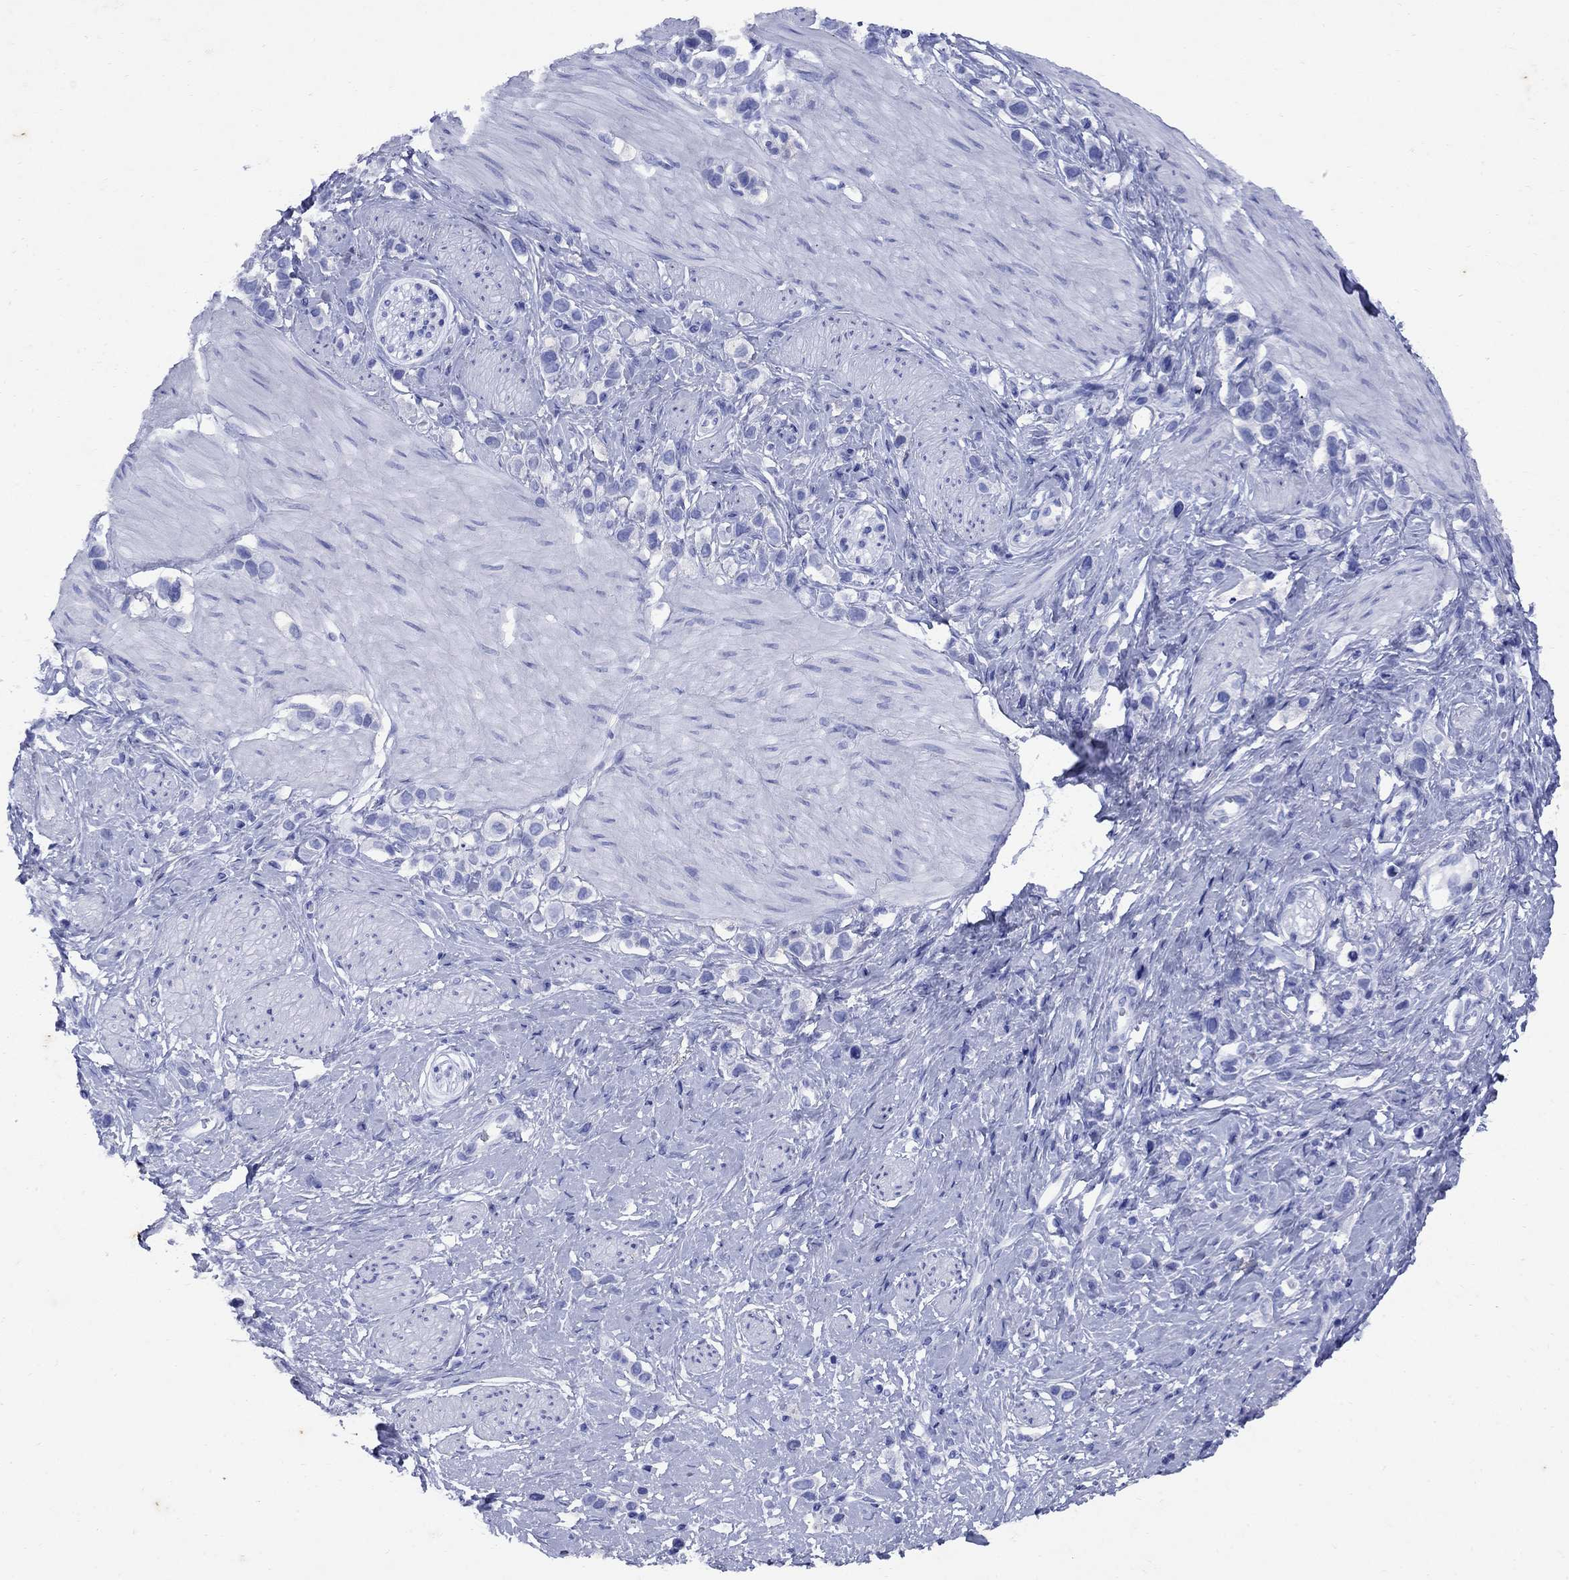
{"staining": {"intensity": "negative", "quantity": "none", "location": "none"}, "tissue": "stomach cancer", "cell_type": "Tumor cells", "image_type": "cancer", "snomed": [{"axis": "morphology", "description": "Normal tissue, NOS"}, {"axis": "morphology", "description": "Adenocarcinoma, NOS"}, {"axis": "morphology", "description": "Adenocarcinoma, High grade"}, {"axis": "topography", "description": "Stomach, upper"}, {"axis": "topography", "description": "Stomach"}], "caption": "IHC of human stomach cancer exhibits no positivity in tumor cells.", "gene": "CD1A", "patient": {"sex": "female", "age": 65}}